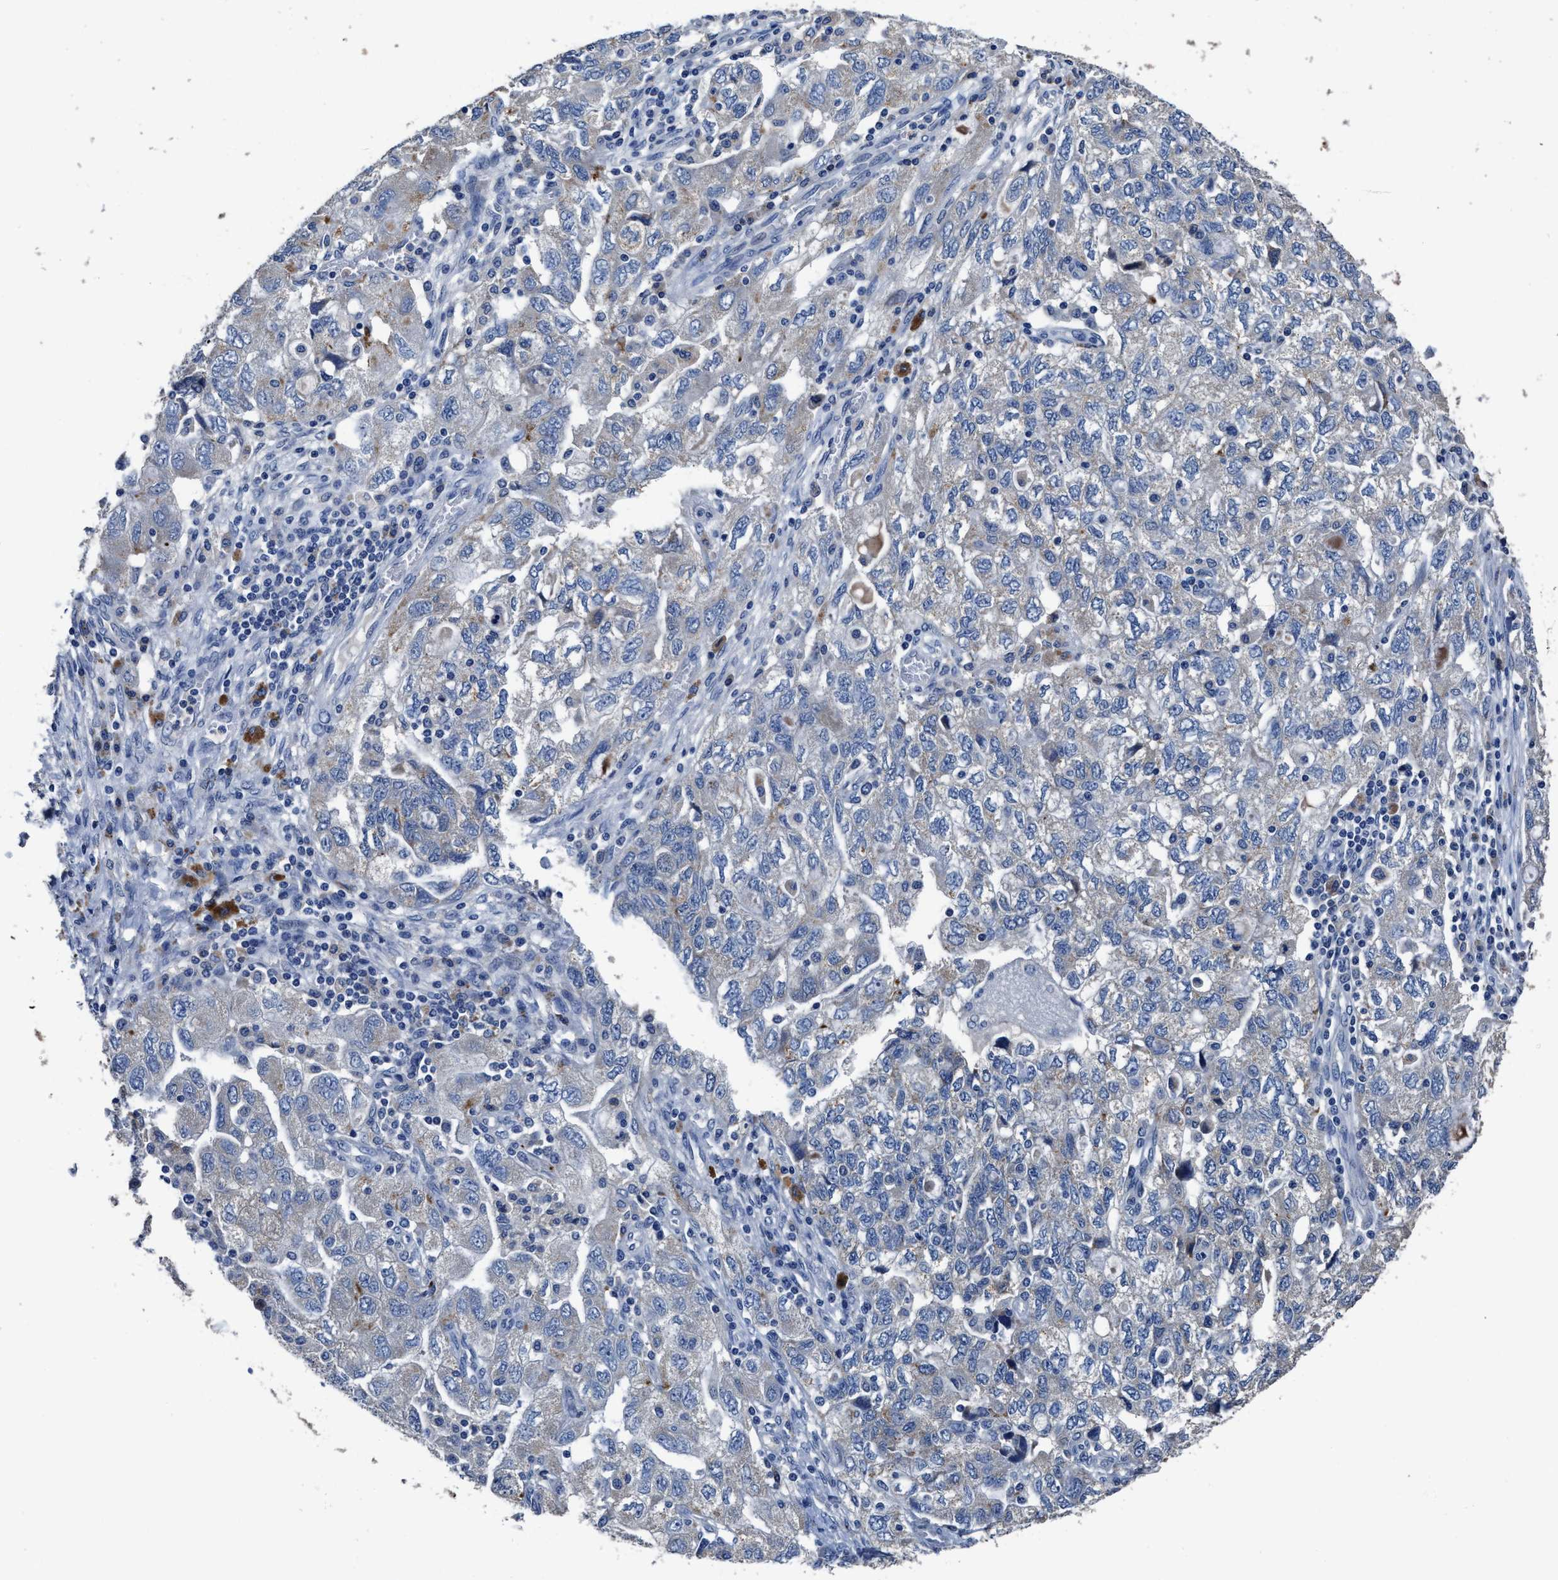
{"staining": {"intensity": "negative", "quantity": "none", "location": "none"}, "tissue": "ovarian cancer", "cell_type": "Tumor cells", "image_type": "cancer", "snomed": [{"axis": "morphology", "description": "Carcinoma, NOS"}, {"axis": "morphology", "description": "Cystadenocarcinoma, serous, NOS"}, {"axis": "topography", "description": "Ovary"}], "caption": "This is an immunohistochemistry (IHC) image of serous cystadenocarcinoma (ovarian). There is no staining in tumor cells.", "gene": "UBR4", "patient": {"sex": "female", "age": 69}}